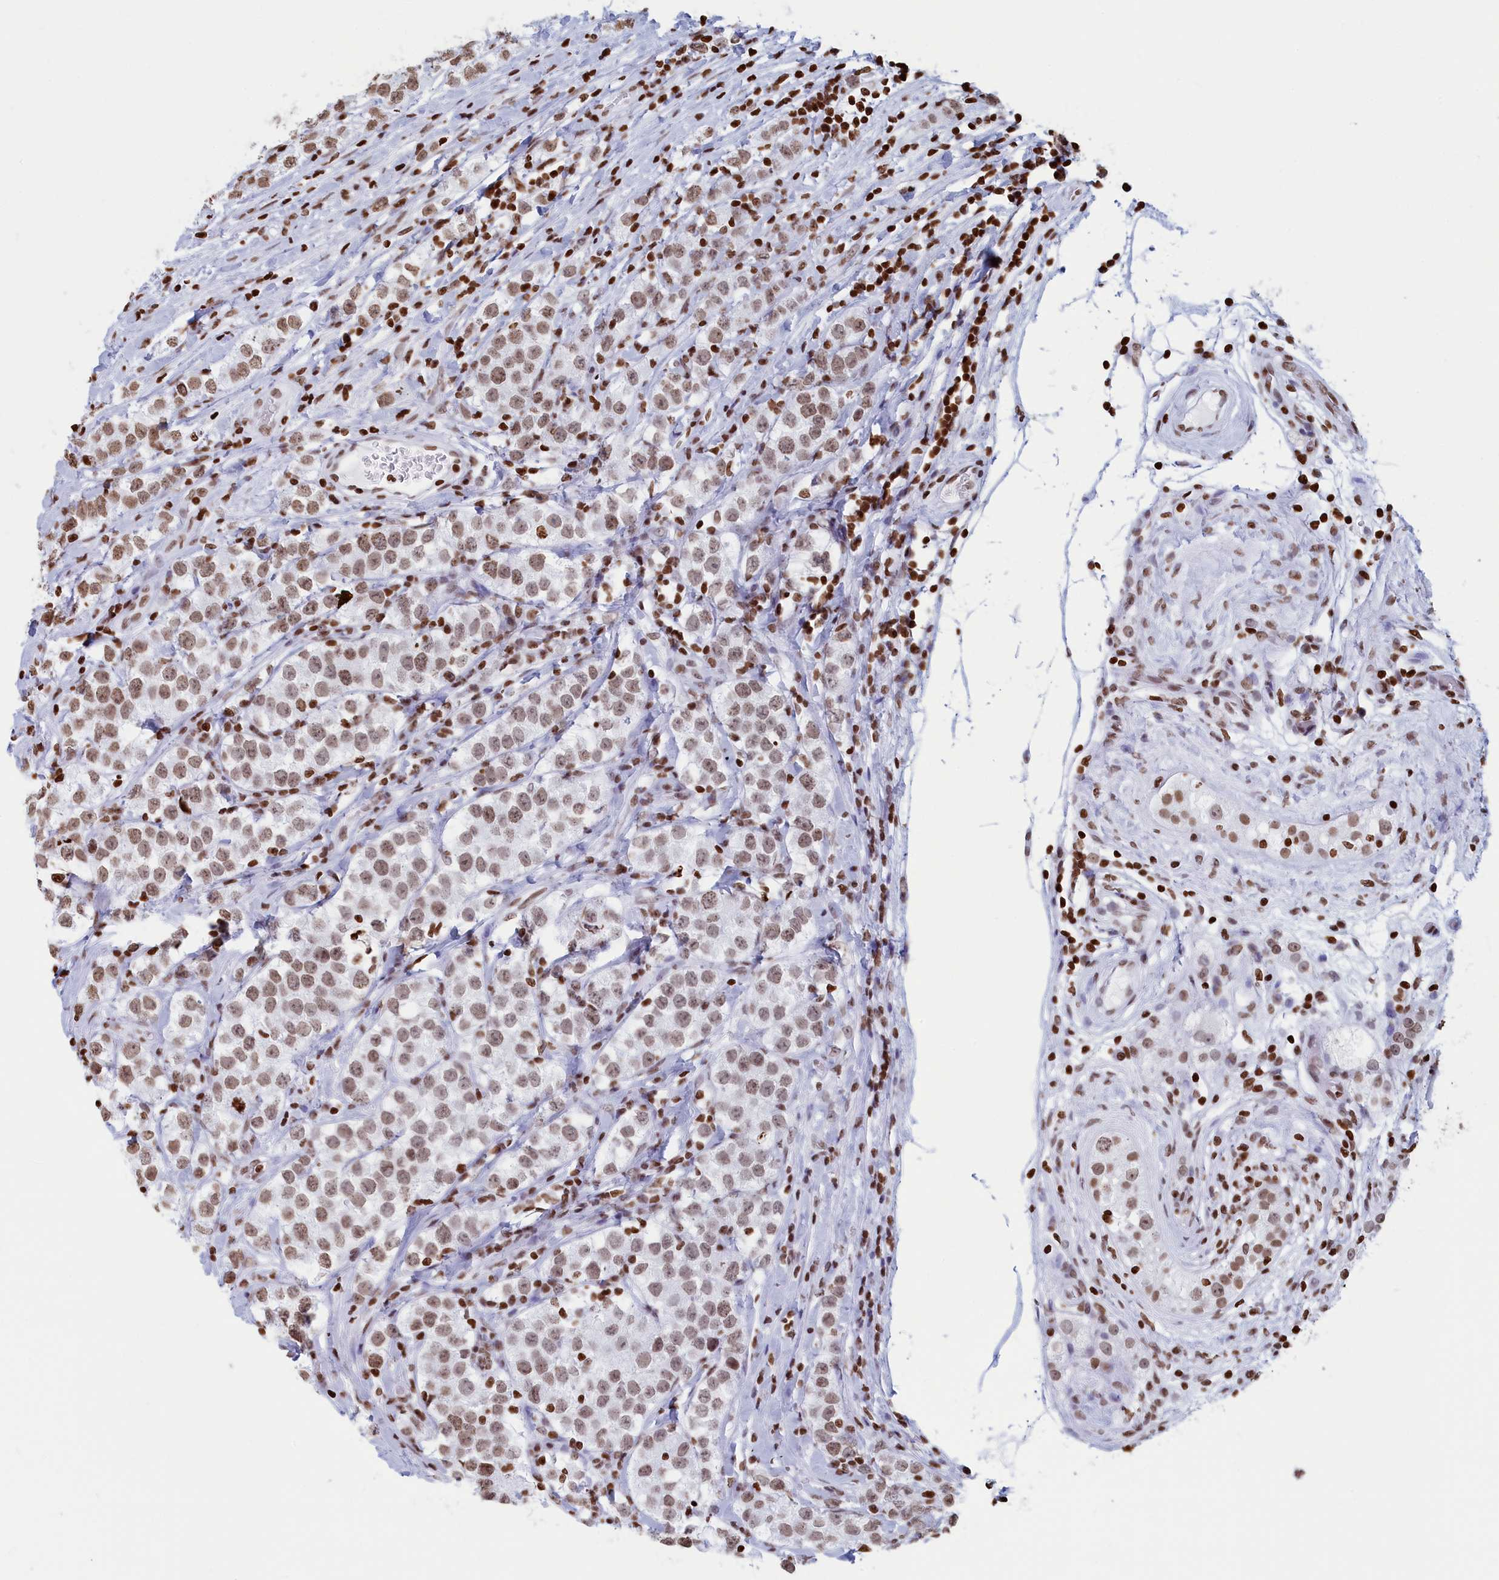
{"staining": {"intensity": "moderate", "quantity": ">75%", "location": "nuclear"}, "tissue": "testis cancer", "cell_type": "Tumor cells", "image_type": "cancer", "snomed": [{"axis": "morphology", "description": "Seminoma, NOS"}, {"axis": "topography", "description": "Testis"}], "caption": "This is a photomicrograph of immunohistochemistry staining of testis cancer, which shows moderate staining in the nuclear of tumor cells.", "gene": "APOBEC3A", "patient": {"sex": "male", "age": 34}}